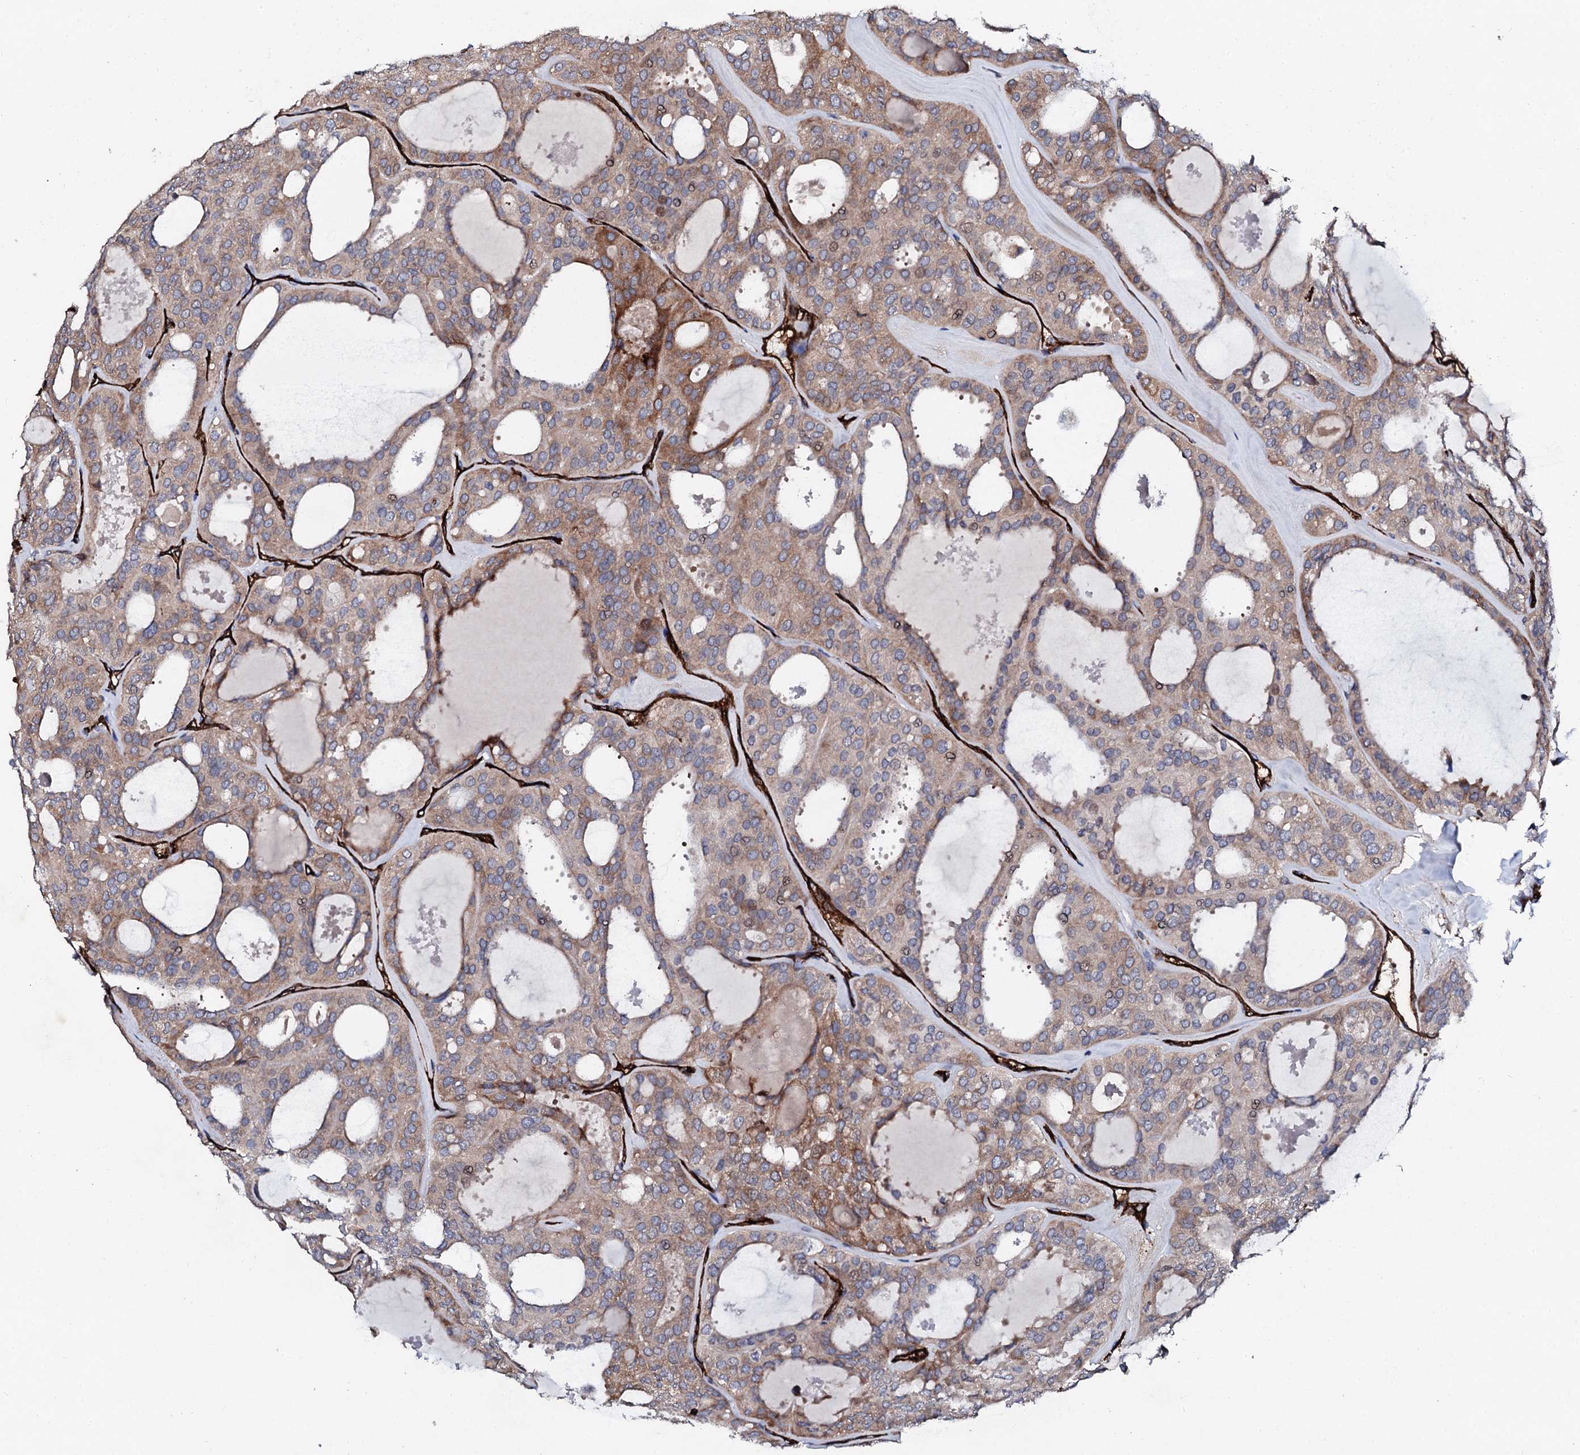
{"staining": {"intensity": "moderate", "quantity": ">75%", "location": "cytoplasmic/membranous"}, "tissue": "thyroid cancer", "cell_type": "Tumor cells", "image_type": "cancer", "snomed": [{"axis": "morphology", "description": "Follicular adenoma carcinoma, NOS"}, {"axis": "topography", "description": "Thyroid gland"}], "caption": "DAB (3,3'-diaminobenzidine) immunohistochemical staining of human thyroid cancer displays moderate cytoplasmic/membranous protein staining in approximately >75% of tumor cells.", "gene": "DBX1", "patient": {"sex": "male", "age": 75}}